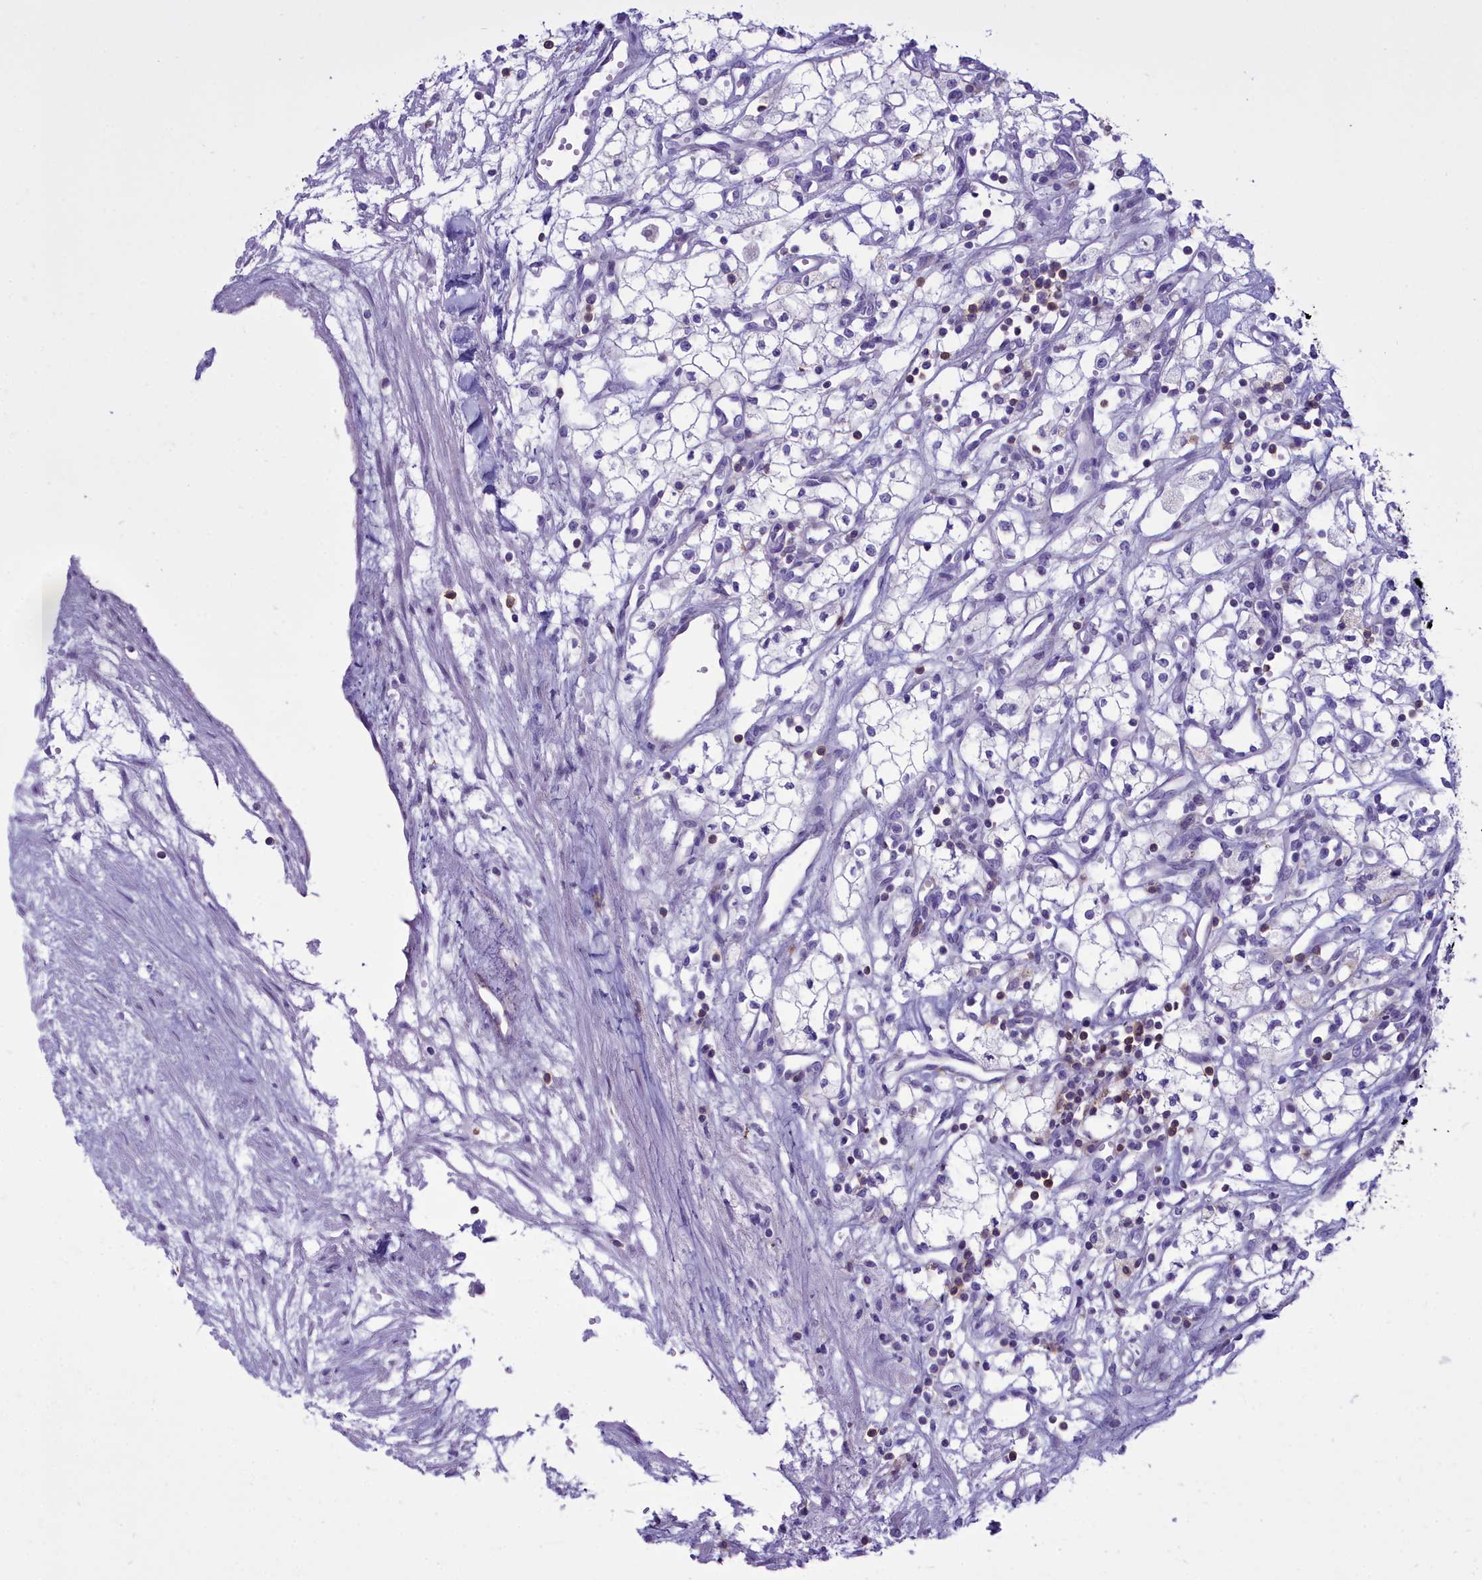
{"staining": {"intensity": "negative", "quantity": "none", "location": "none"}, "tissue": "renal cancer", "cell_type": "Tumor cells", "image_type": "cancer", "snomed": [{"axis": "morphology", "description": "Adenocarcinoma, NOS"}, {"axis": "topography", "description": "Kidney"}], "caption": "Histopathology image shows no significant protein positivity in tumor cells of renal cancer. (DAB immunohistochemistry visualized using brightfield microscopy, high magnification).", "gene": "CD5", "patient": {"sex": "male", "age": 59}}